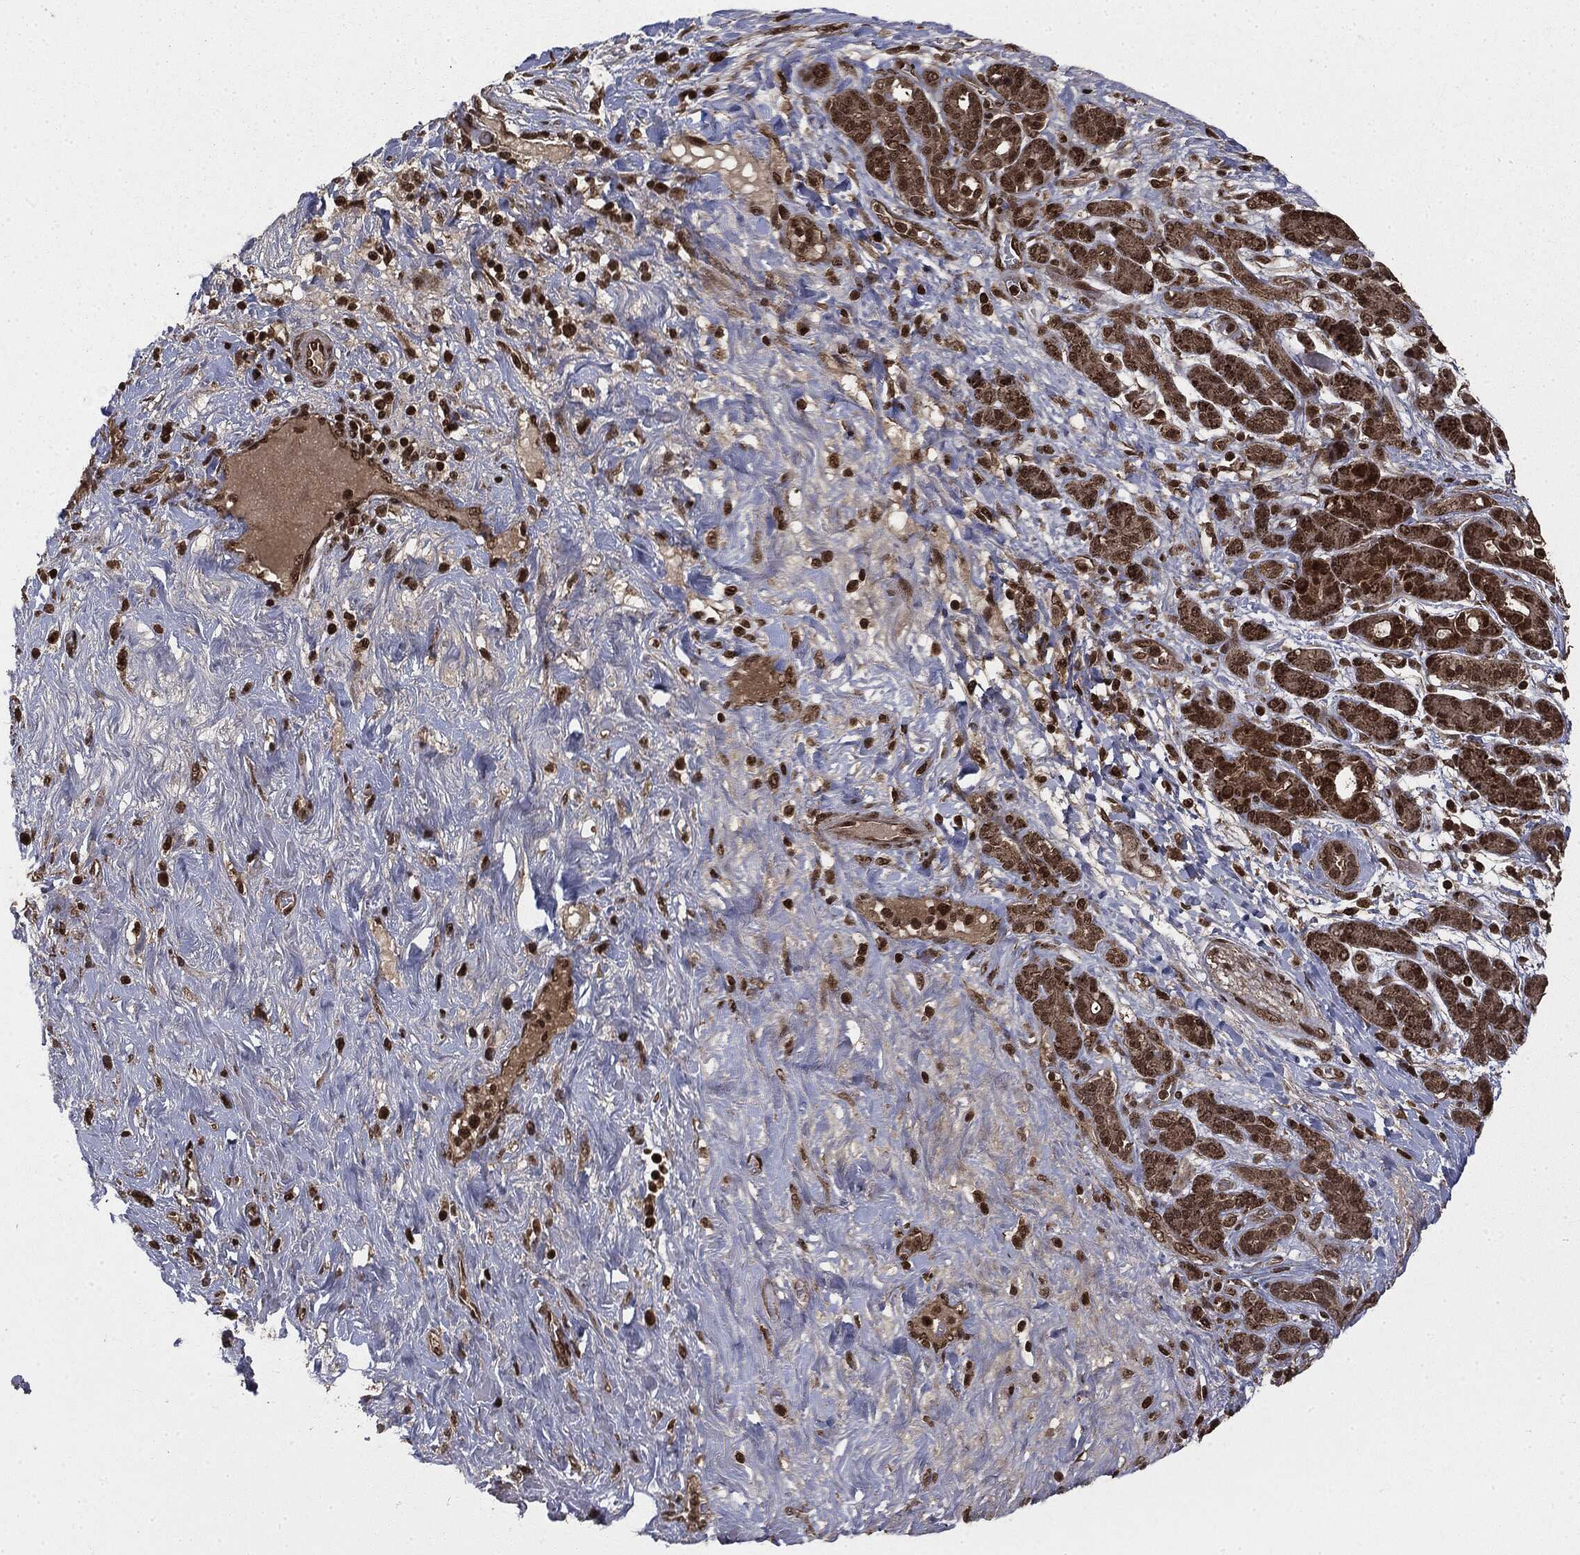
{"staining": {"intensity": "moderate", "quantity": "25%-75%", "location": "nuclear"}, "tissue": "pancreatic cancer", "cell_type": "Tumor cells", "image_type": "cancer", "snomed": [{"axis": "morphology", "description": "Adenocarcinoma, NOS"}, {"axis": "topography", "description": "Pancreas"}], "caption": "Moderate nuclear protein staining is present in approximately 25%-75% of tumor cells in pancreatic adenocarcinoma.", "gene": "CTDP1", "patient": {"sex": "male", "age": 44}}